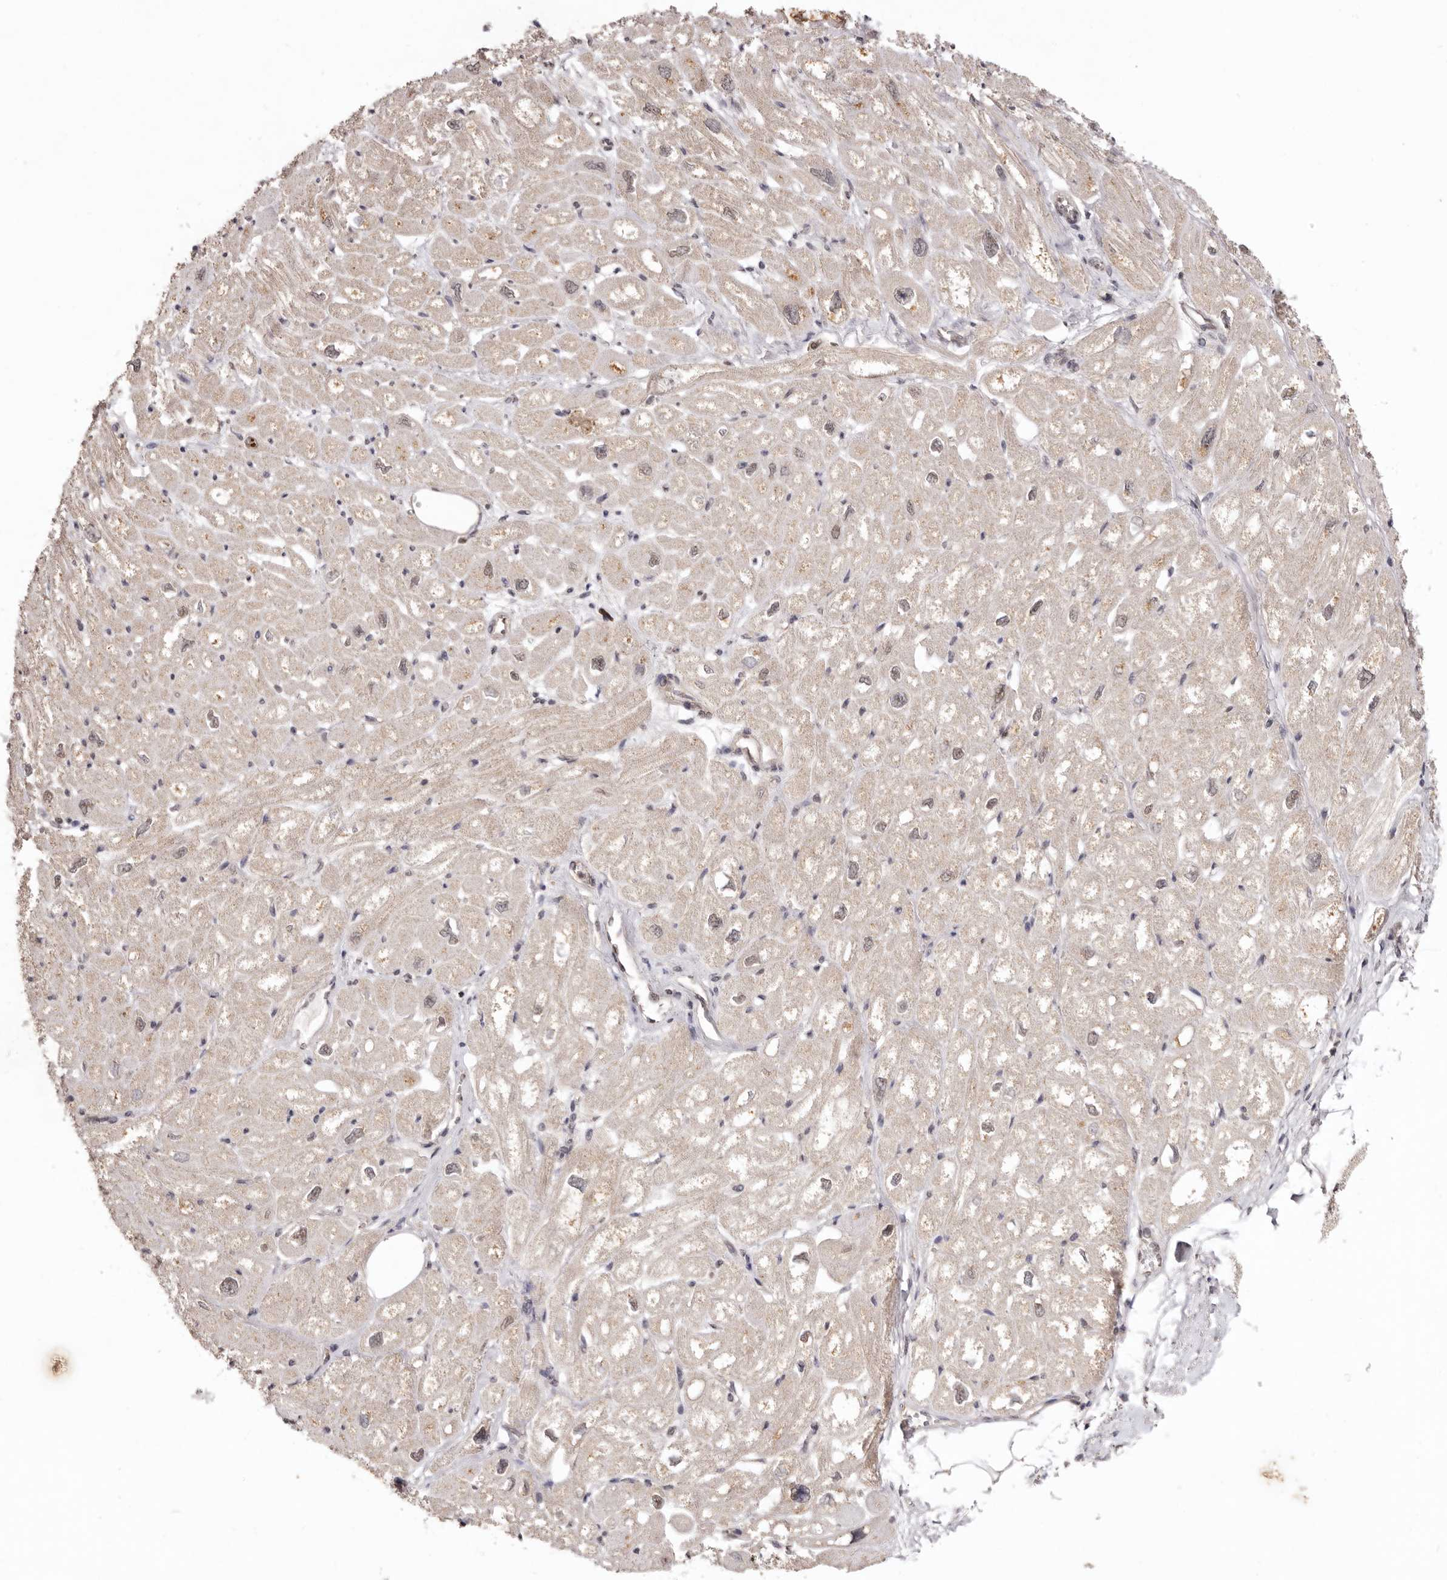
{"staining": {"intensity": "moderate", "quantity": "25%-75%", "location": "cytoplasmic/membranous,nuclear"}, "tissue": "heart muscle", "cell_type": "Cardiomyocytes", "image_type": "normal", "snomed": [{"axis": "morphology", "description": "Normal tissue, NOS"}, {"axis": "topography", "description": "Heart"}], "caption": "Moderate cytoplasmic/membranous,nuclear positivity for a protein is seen in approximately 25%-75% of cardiomyocytes of benign heart muscle using immunohistochemistry.", "gene": "NOTCH1", "patient": {"sex": "male", "age": 50}}